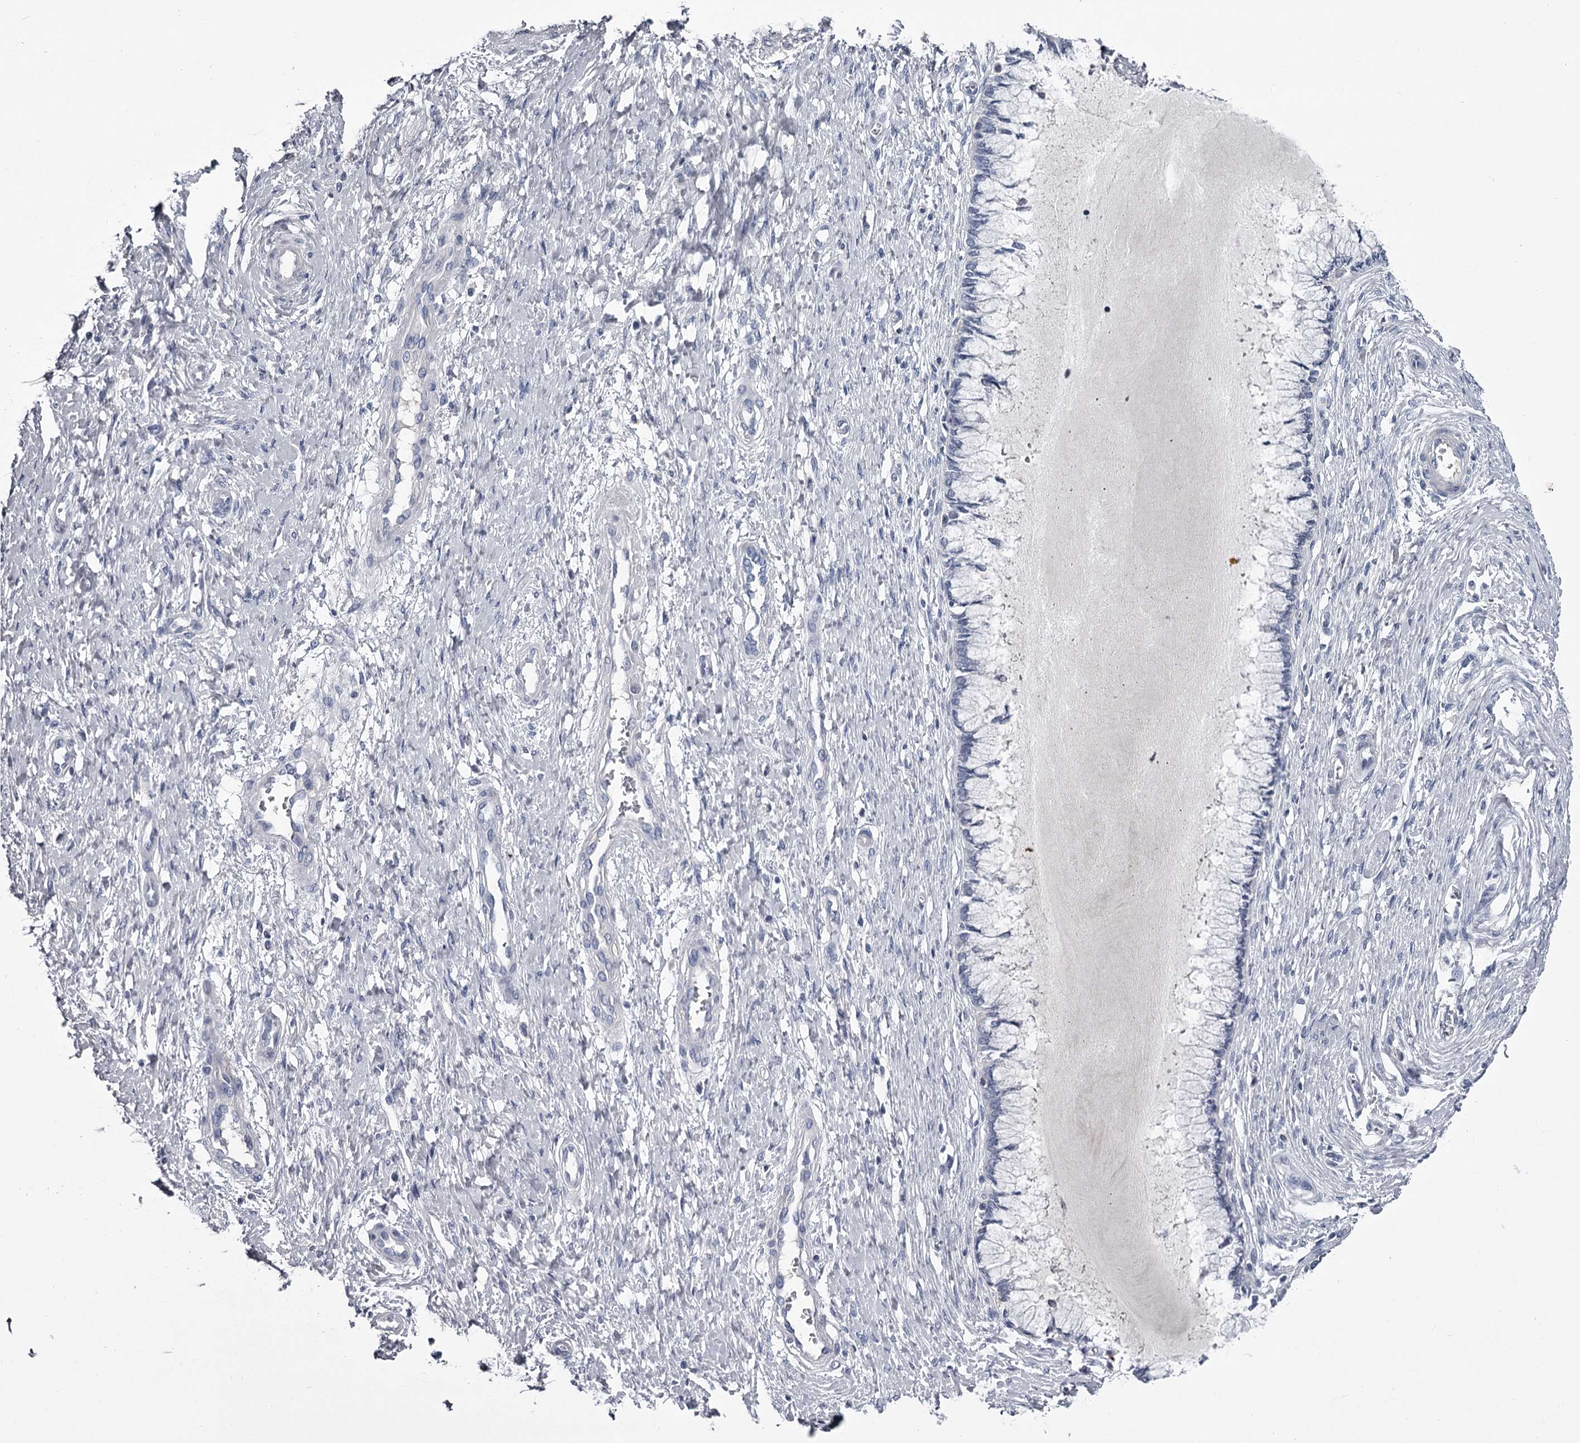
{"staining": {"intensity": "negative", "quantity": "none", "location": "none"}, "tissue": "cervix", "cell_type": "Glandular cells", "image_type": "normal", "snomed": [{"axis": "morphology", "description": "Normal tissue, NOS"}, {"axis": "topography", "description": "Cervix"}], "caption": "A high-resolution histopathology image shows IHC staining of unremarkable cervix, which displays no significant positivity in glandular cells. (DAB (3,3'-diaminobenzidine) immunohistochemistry, high magnification).", "gene": "DAO", "patient": {"sex": "female", "age": 55}}